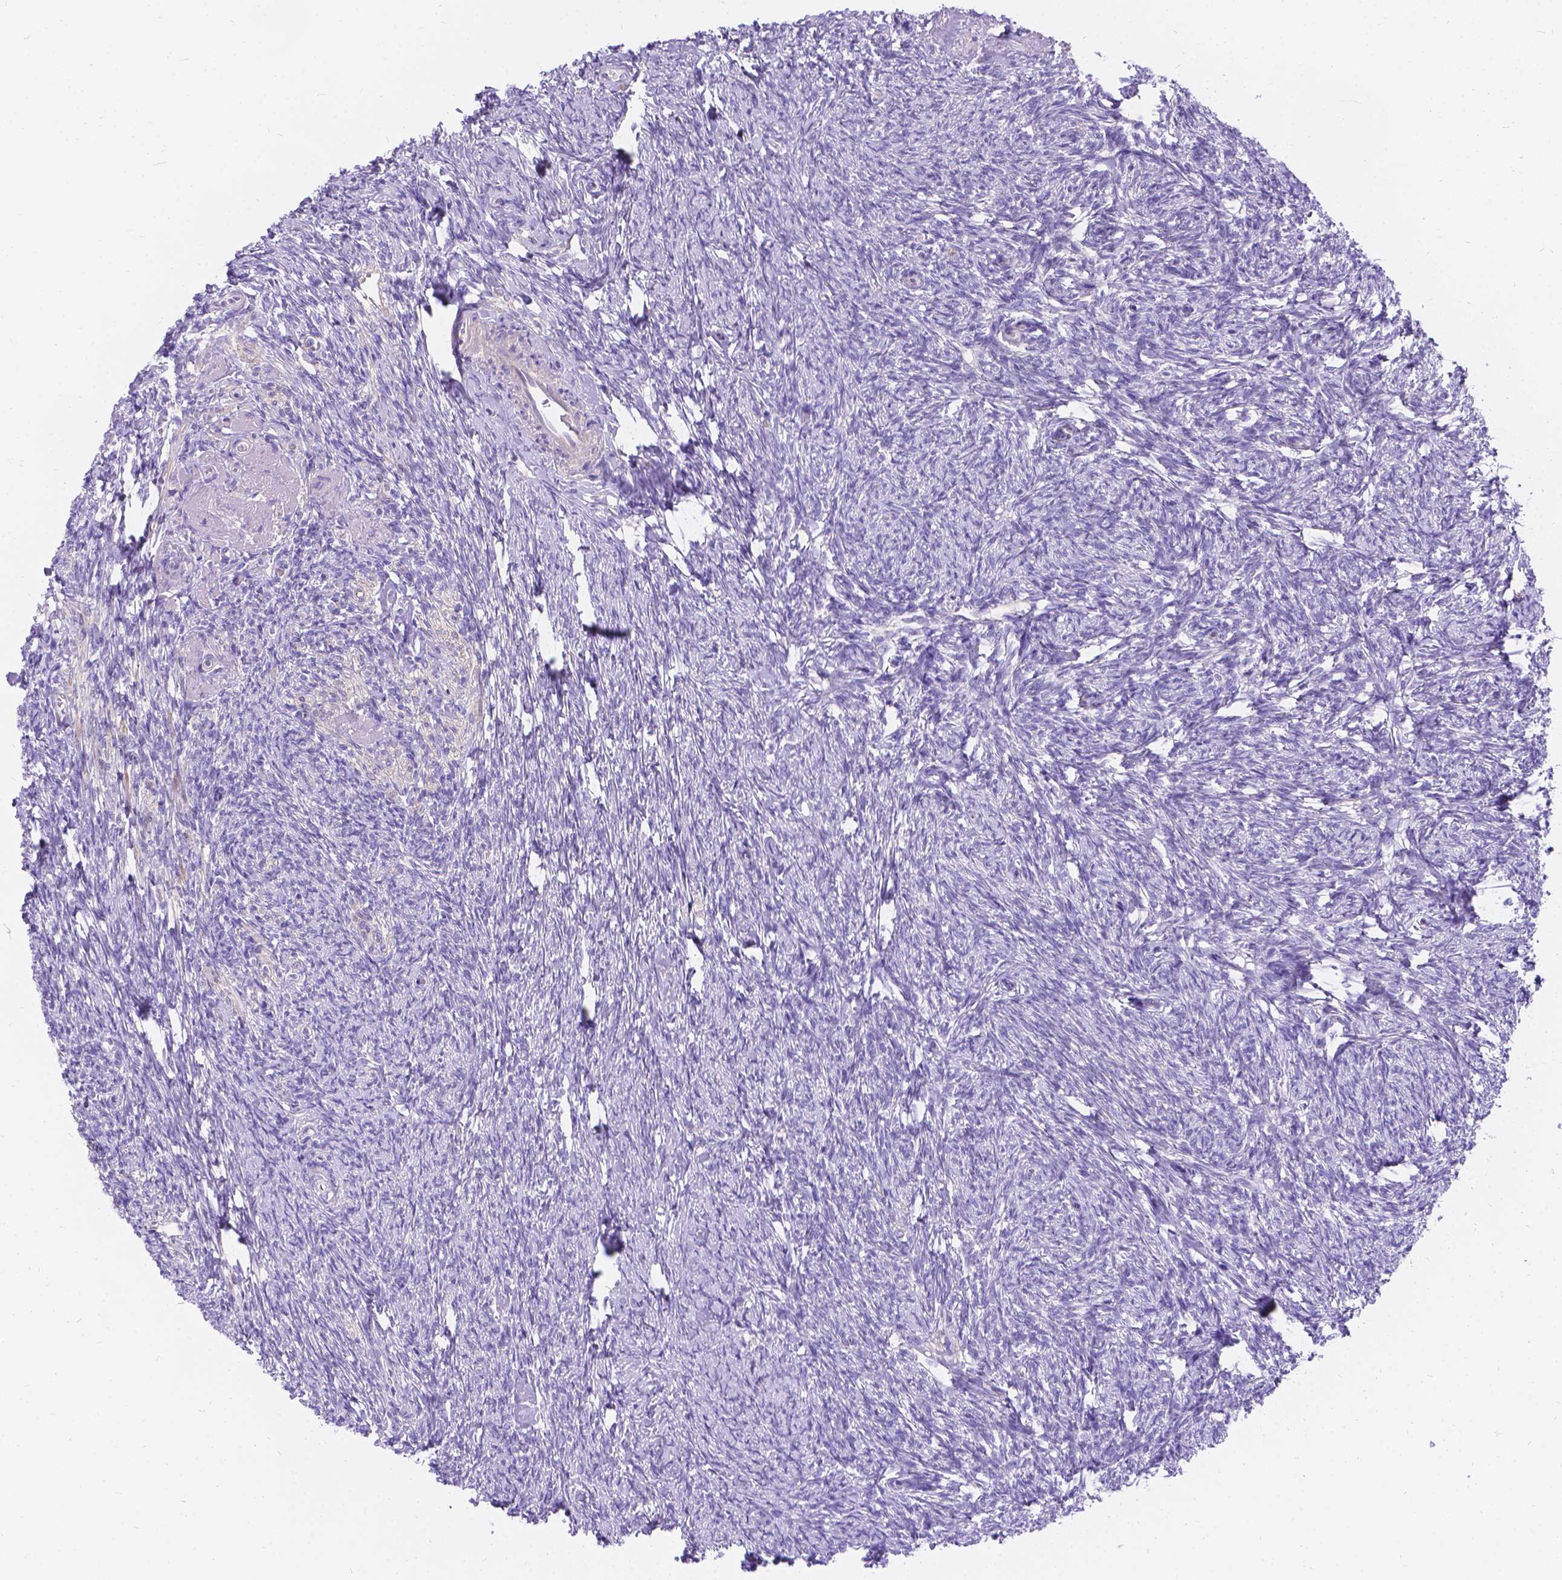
{"staining": {"intensity": "negative", "quantity": "none", "location": "none"}, "tissue": "ovary", "cell_type": "Follicle cells", "image_type": "normal", "snomed": [{"axis": "morphology", "description": "Normal tissue, NOS"}, {"axis": "topography", "description": "Ovary"}], "caption": "Immunohistochemistry (IHC) micrograph of benign human ovary stained for a protein (brown), which reveals no expression in follicle cells. (Immunohistochemistry (IHC), brightfield microscopy, high magnification).", "gene": "PALS1", "patient": {"sex": "female", "age": 72}}